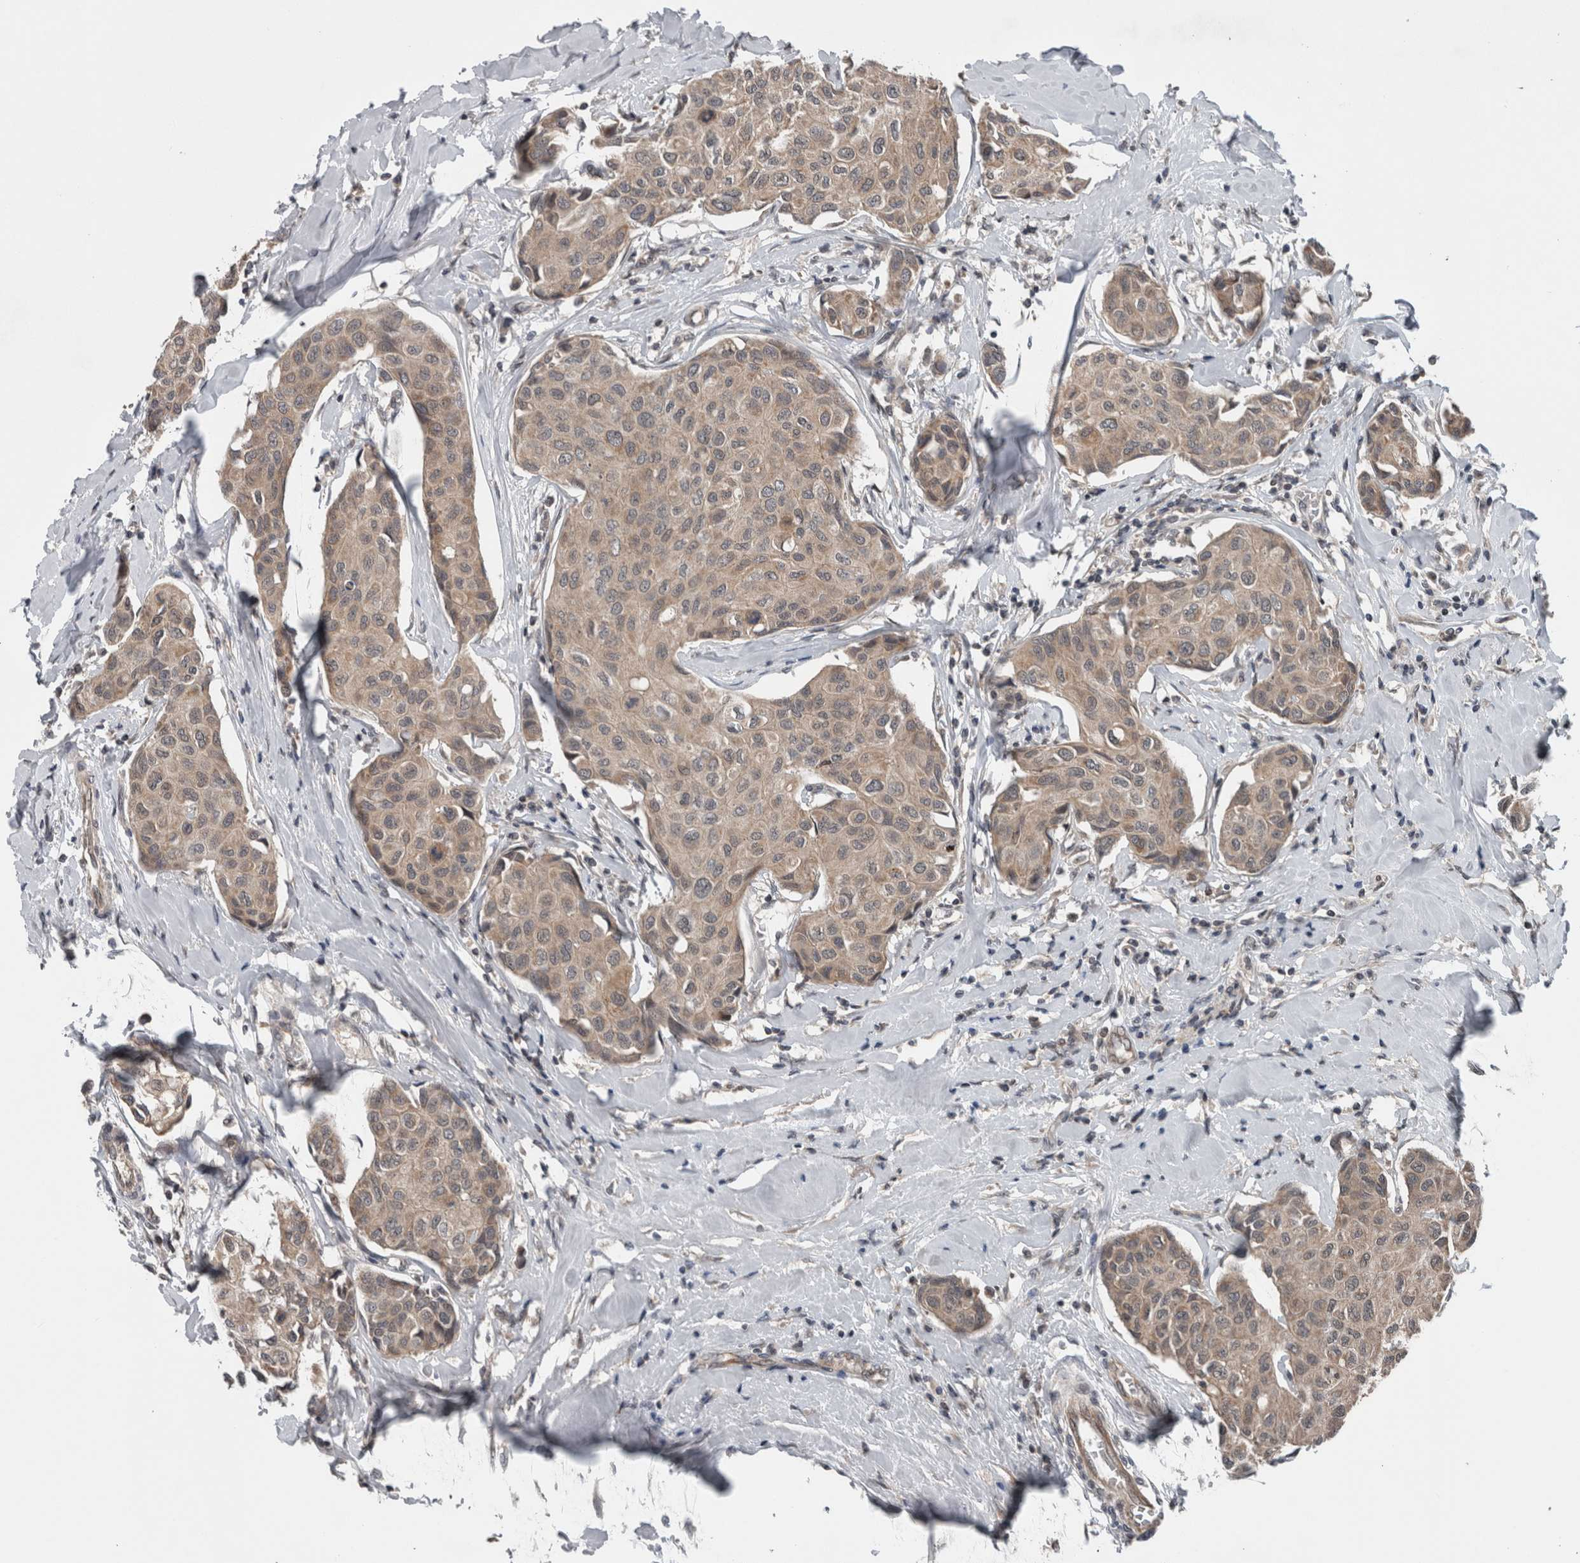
{"staining": {"intensity": "weak", "quantity": ">75%", "location": "cytoplasmic/membranous"}, "tissue": "breast cancer", "cell_type": "Tumor cells", "image_type": "cancer", "snomed": [{"axis": "morphology", "description": "Duct carcinoma"}, {"axis": "topography", "description": "Breast"}], "caption": "Protein expression analysis of human breast cancer reveals weak cytoplasmic/membranous expression in approximately >75% of tumor cells. The protein is shown in brown color, while the nuclei are stained blue.", "gene": "ENY2", "patient": {"sex": "female", "age": 80}}